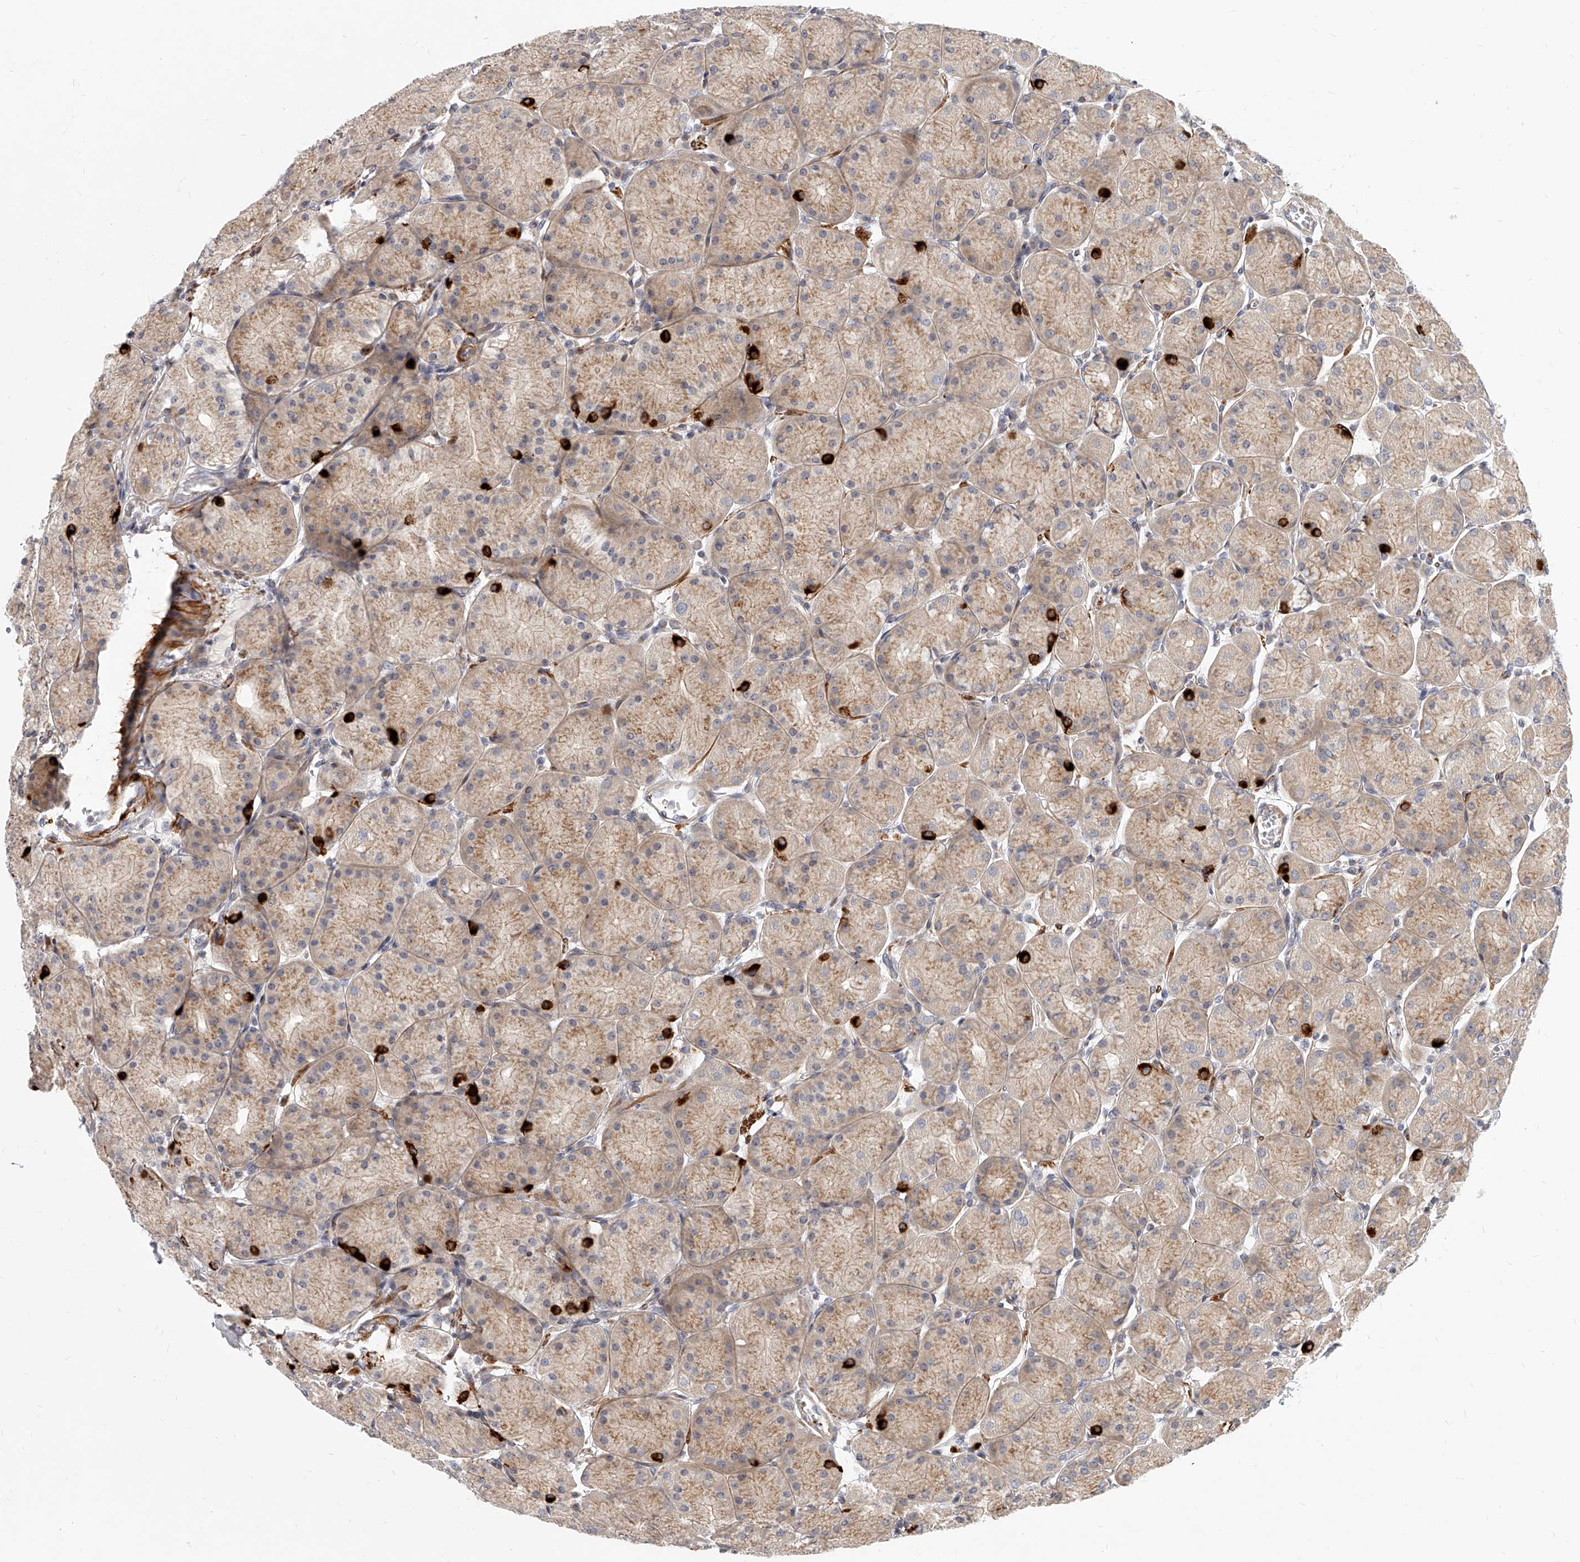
{"staining": {"intensity": "strong", "quantity": "25%-75%", "location": "cytoplasmic/membranous"}, "tissue": "stomach", "cell_type": "Glandular cells", "image_type": "normal", "snomed": [{"axis": "morphology", "description": "Normal tissue, NOS"}, {"axis": "topography", "description": "Stomach, upper"}], "caption": "High-magnification brightfield microscopy of normal stomach stained with DAB (3,3'-diaminobenzidine) (brown) and counterstained with hematoxylin (blue). glandular cells exhibit strong cytoplasmic/membranous positivity is appreciated in approximately25%-75% of cells. Using DAB (brown) and hematoxylin (blue) stains, captured at high magnification using brightfield microscopy.", "gene": "SLC37A1", "patient": {"sex": "female", "age": 56}}